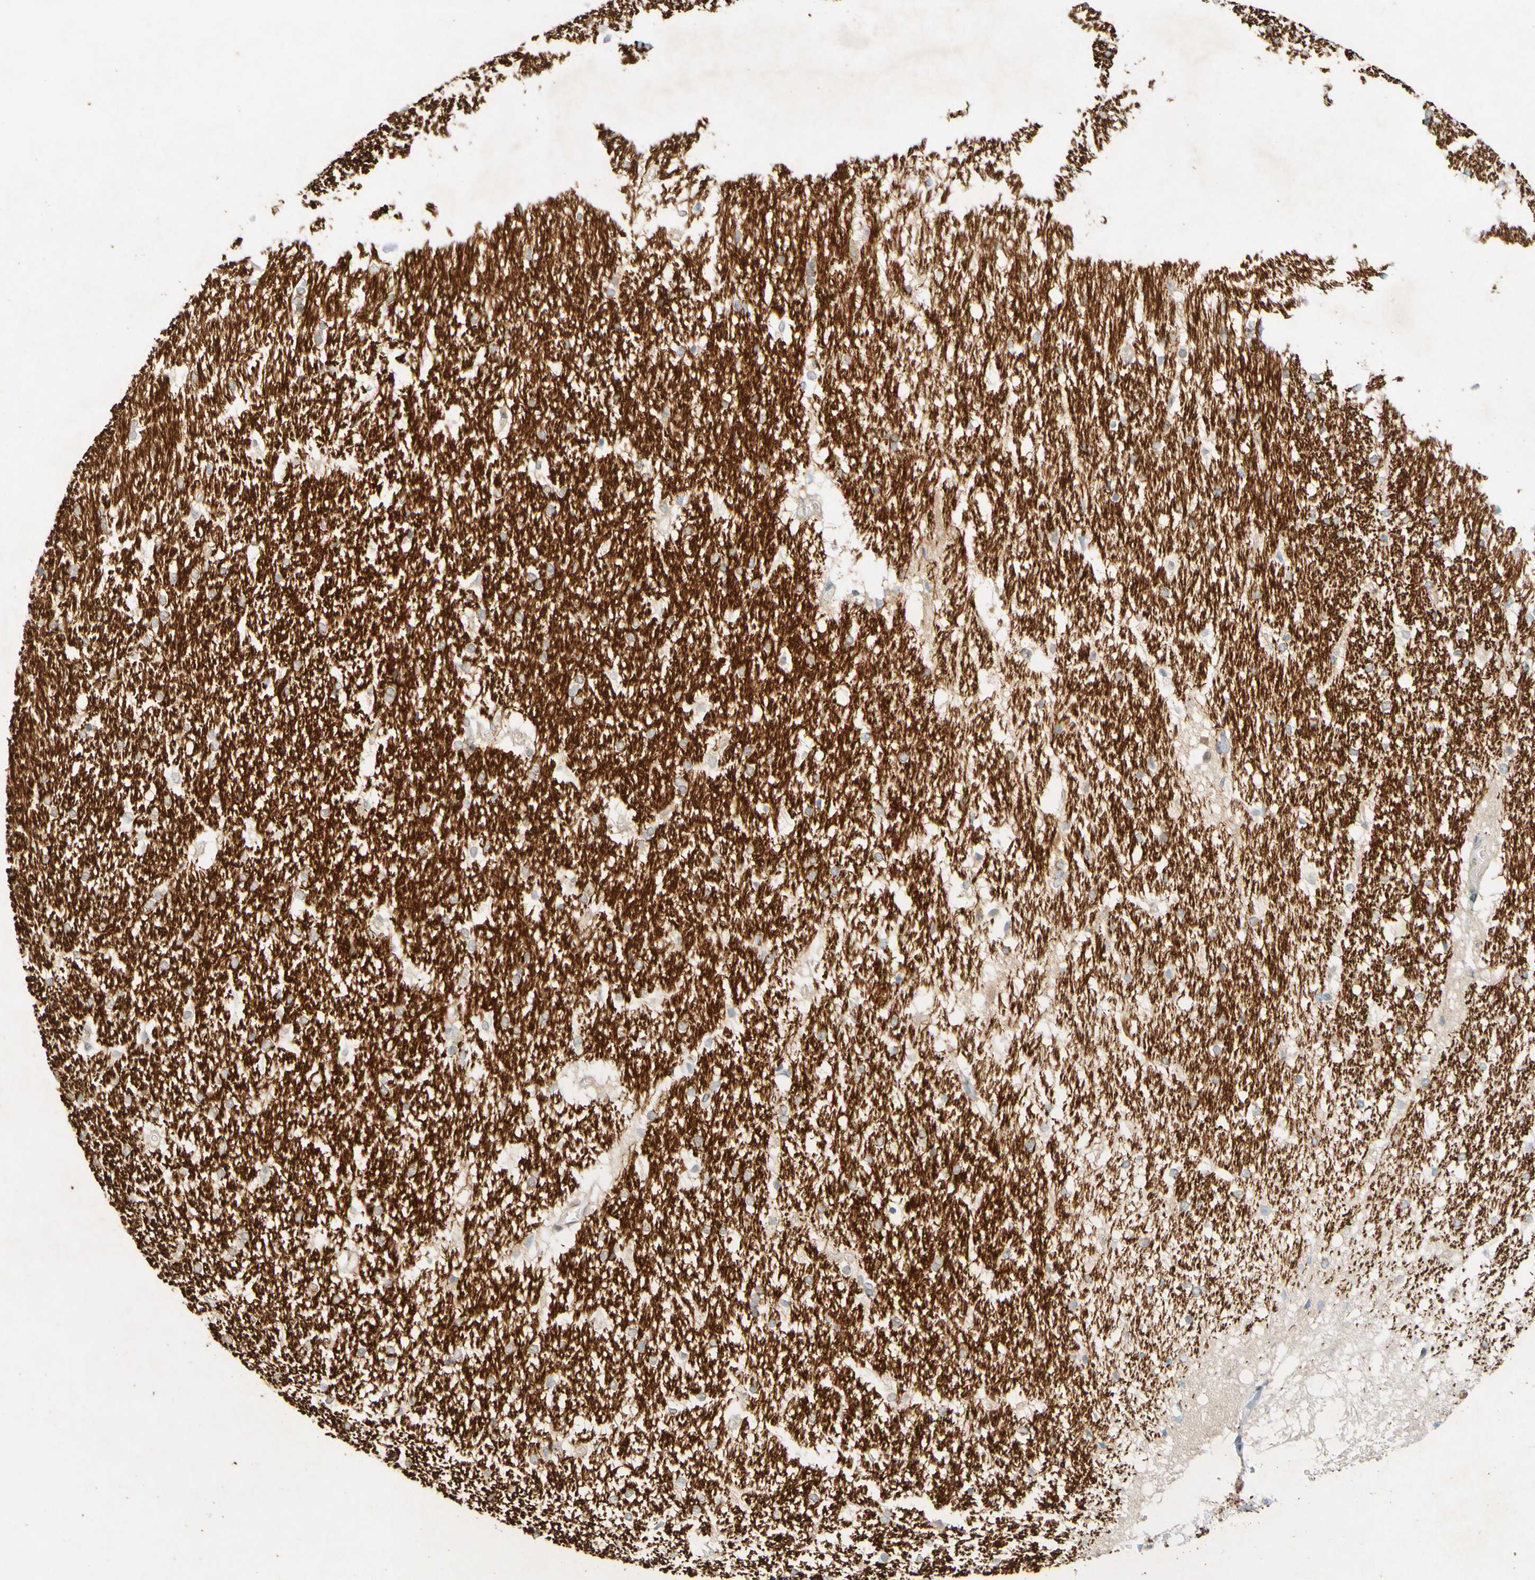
{"staining": {"intensity": "negative", "quantity": "none", "location": "none"}, "tissue": "hippocampus", "cell_type": "Glial cells", "image_type": "normal", "snomed": [{"axis": "morphology", "description": "Normal tissue, NOS"}, {"axis": "topography", "description": "Hippocampus"}], "caption": "Immunohistochemistry image of normal hippocampus stained for a protein (brown), which reveals no expression in glial cells. (DAB (3,3'-diaminobenzidine) immunohistochemistry visualized using brightfield microscopy, high magnification).", "gene": "MAG", "patient": {"sex": "female", "age": 19}}